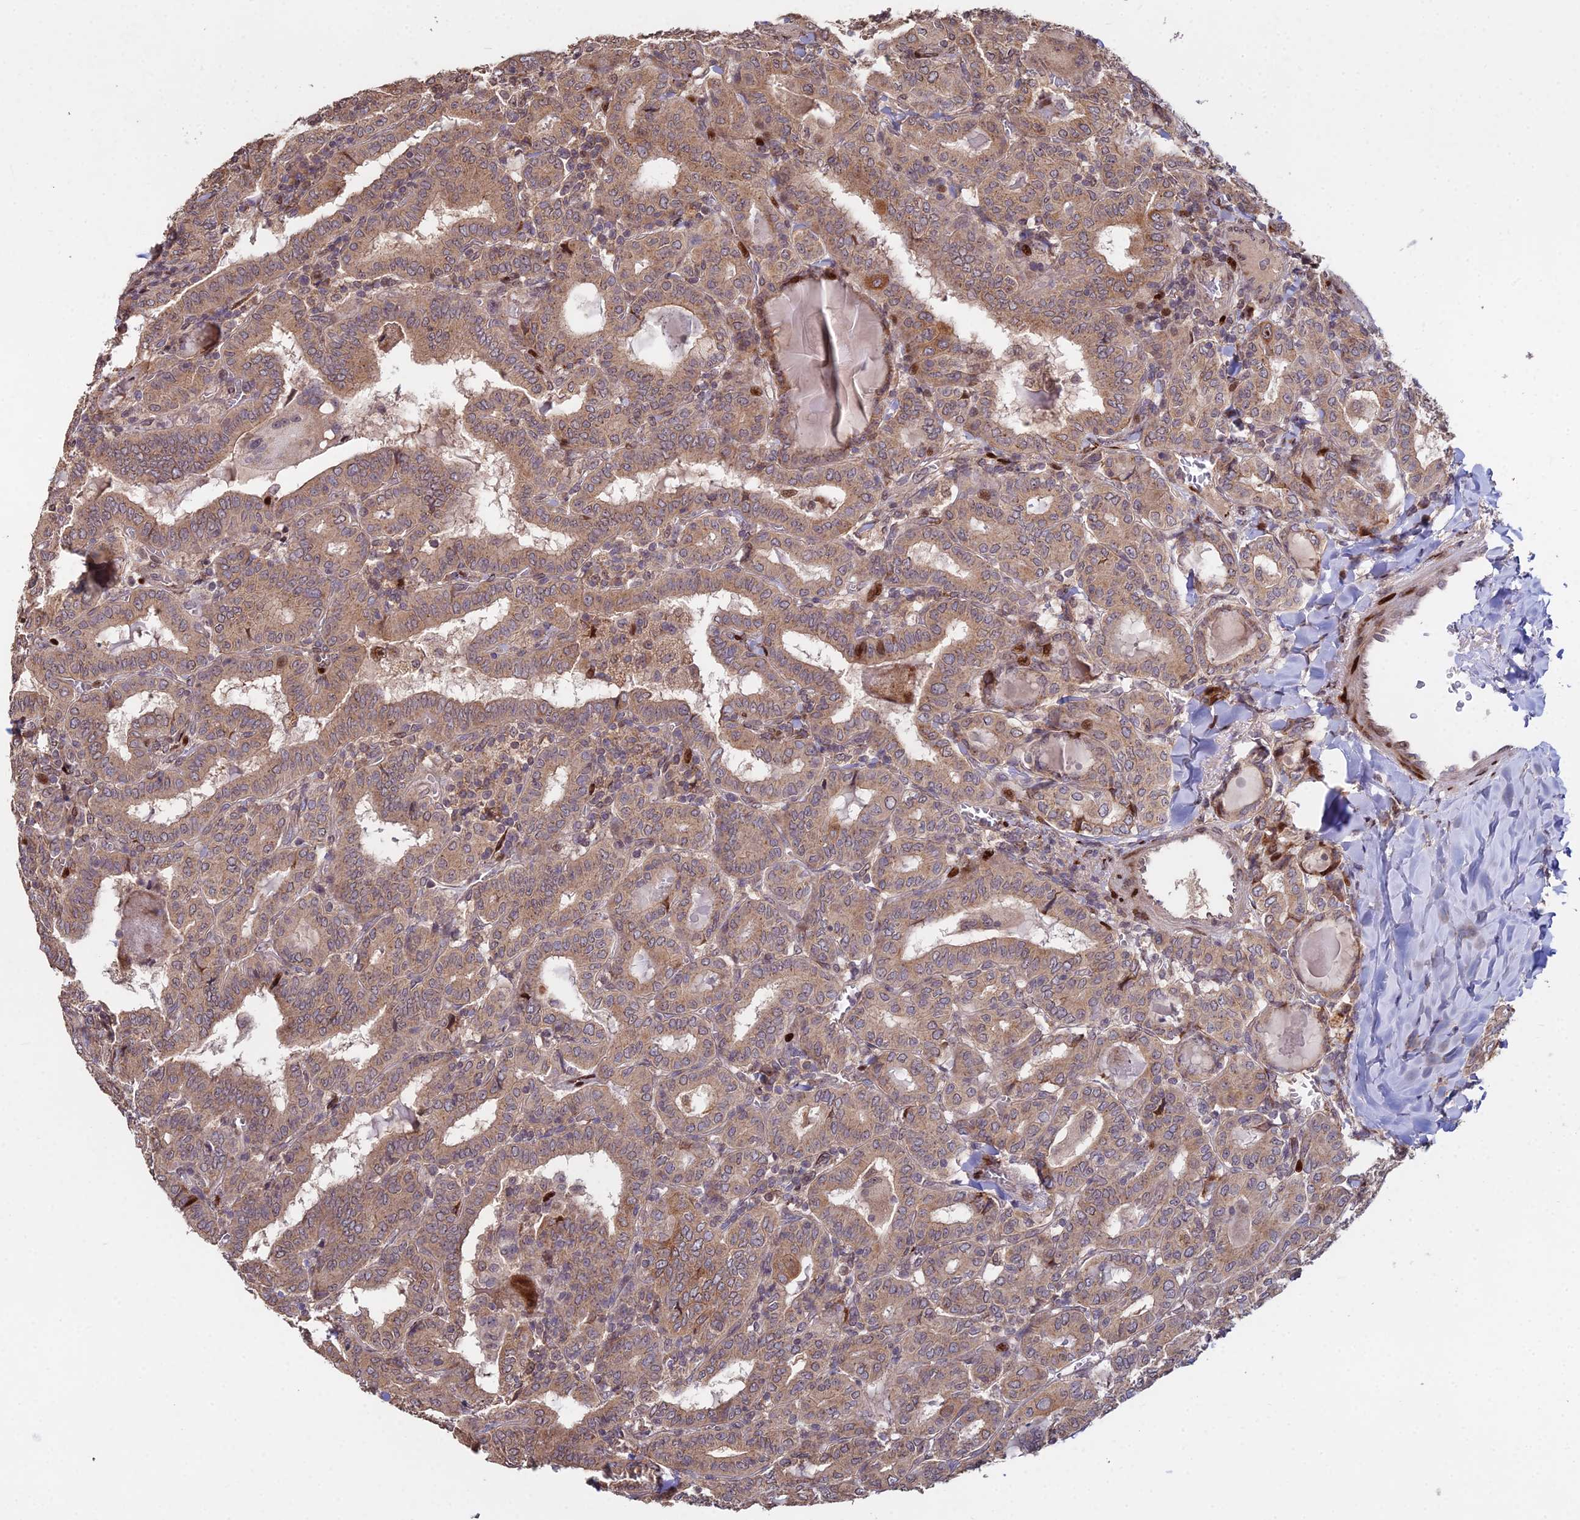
{"staining": {"intensity": "moderate", "quantity": ">75%", "location": "cytoplasmic/membranous"}, "tissue": "thyroid cancer", "cell_type": "Tumor cells", "image_type": "cancer", "snomed": [{"axis": "morphology", "description": "Papillary adenocarcinoma, NOS"}, {"axis": "topography", "description": "Thyroid gland"}], "caption": "Protein positivity by IHC reveals moderate cytoplasmic/membranous expression in approximately >75% of tumor cells in papillary adenocarcinoma (thyroid).", "gene": "RBMS2", "patient": {"sex": "female", "age": 72}}